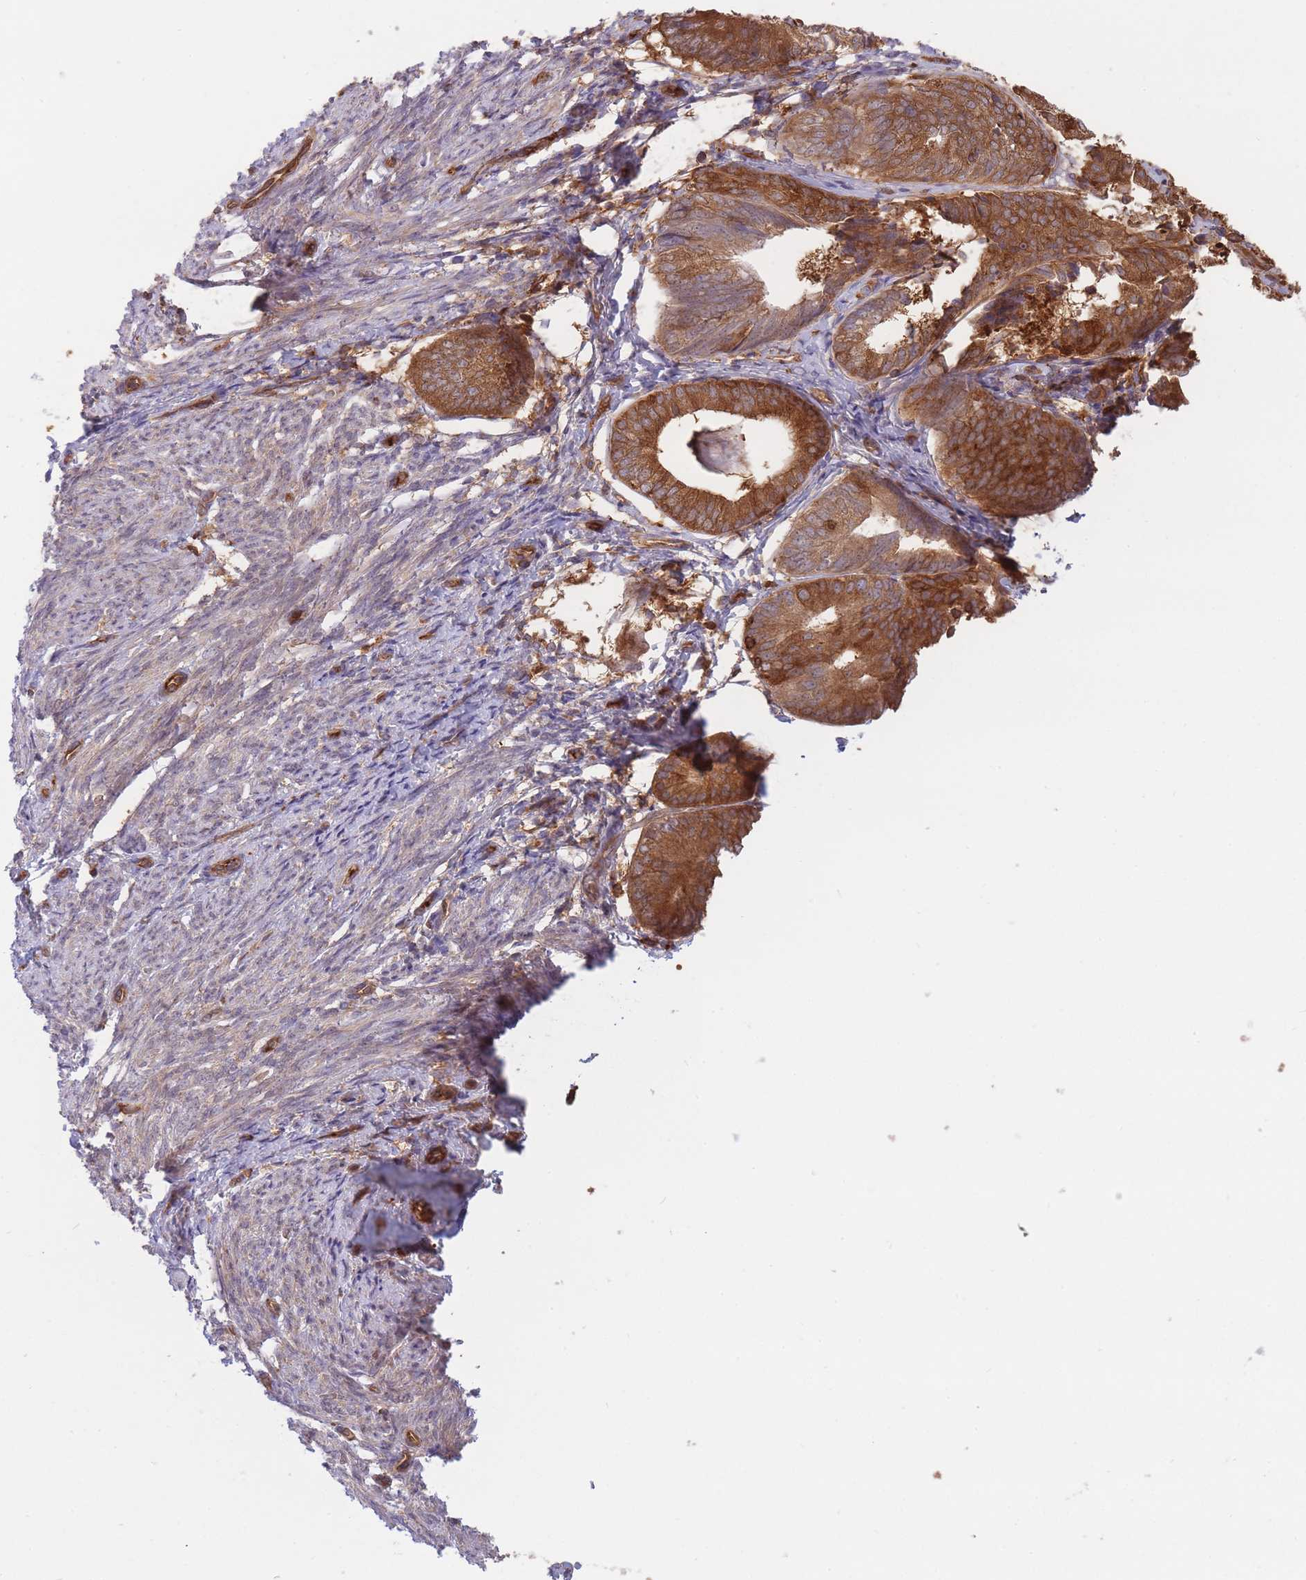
{"staining": {"intensity": "strong", "quantity": ">75%", "location": "cytoplasmic/membranous"}, "tissue": "endometrial cancer", "cell_type": "Tumor cells", "image_type": "cancer", "snomed": [{"axis": "morphology", "description": "Adenocarcinoma, NOS"}, {"axis": "topography", "description": "Endometrium"}], "caption": "The histopathology image shows staining of endometrial adenocarcinoma, revealing strong cytoplasmic/membranous protein positivity (brown color) within tumor cells.", "gene": "SLC4A9", "patient": {"sex": "female", "age": 87}}